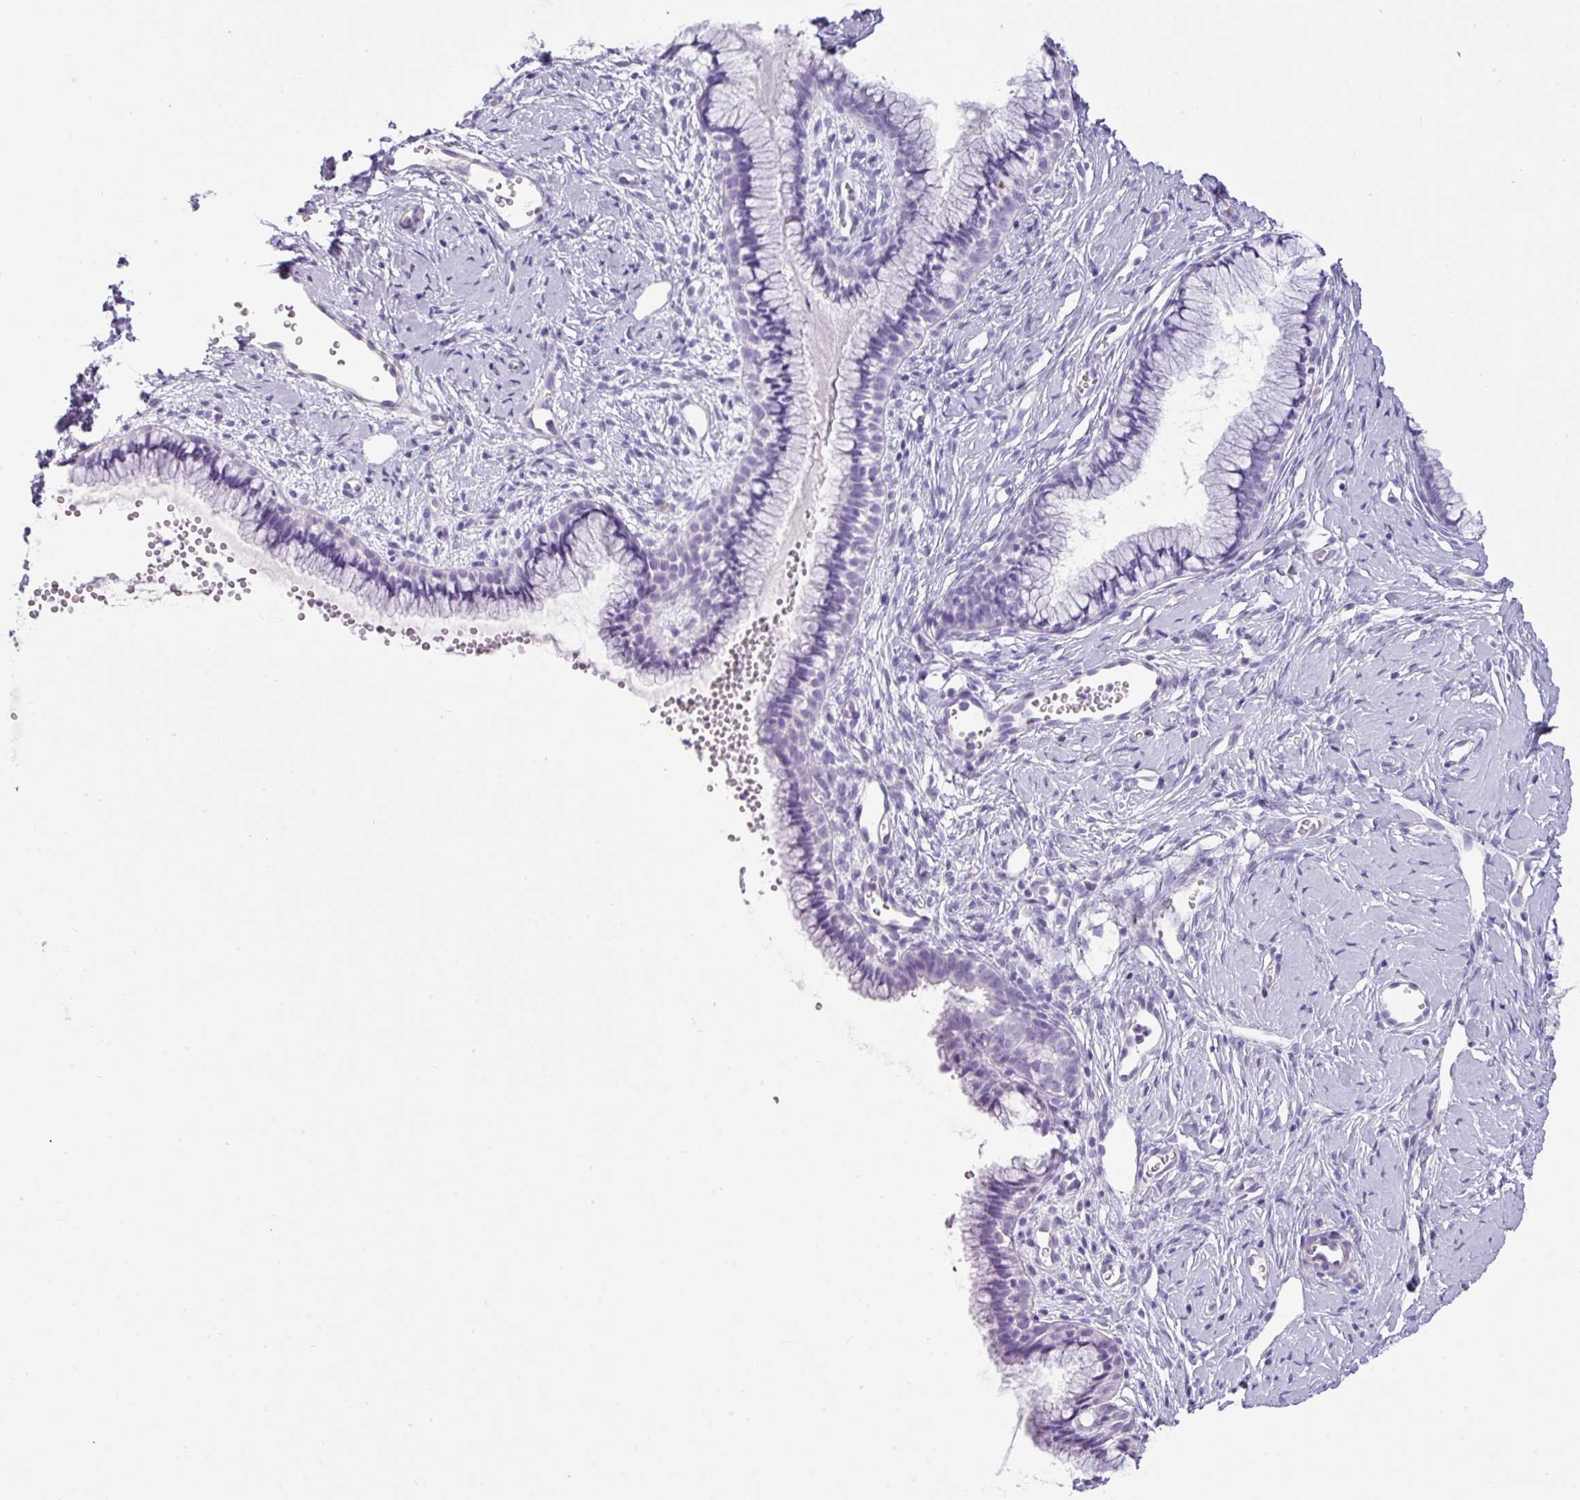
{"staining": {"intensity": "negative", "quantity": "none", "location": "none"}, "tissue": "cervix", "cell_type": "Glandular cells", "image_type": "normal", "snomed": [{"axis": "morphology", "description": "Normal tissue, NOS"}, {"axis": "topography", "description": "Cervix"}], "caption": "A high-resolution photomicrograph shows immunohistochemistry staining of normal cervix, which demonstrates no significant staining in glandular cells. (Immunohistochemistry (ihc), brightfield microscopy, high magnification).", "gene": "VCX2", "patient": {"sex": "female", "age": 40}}